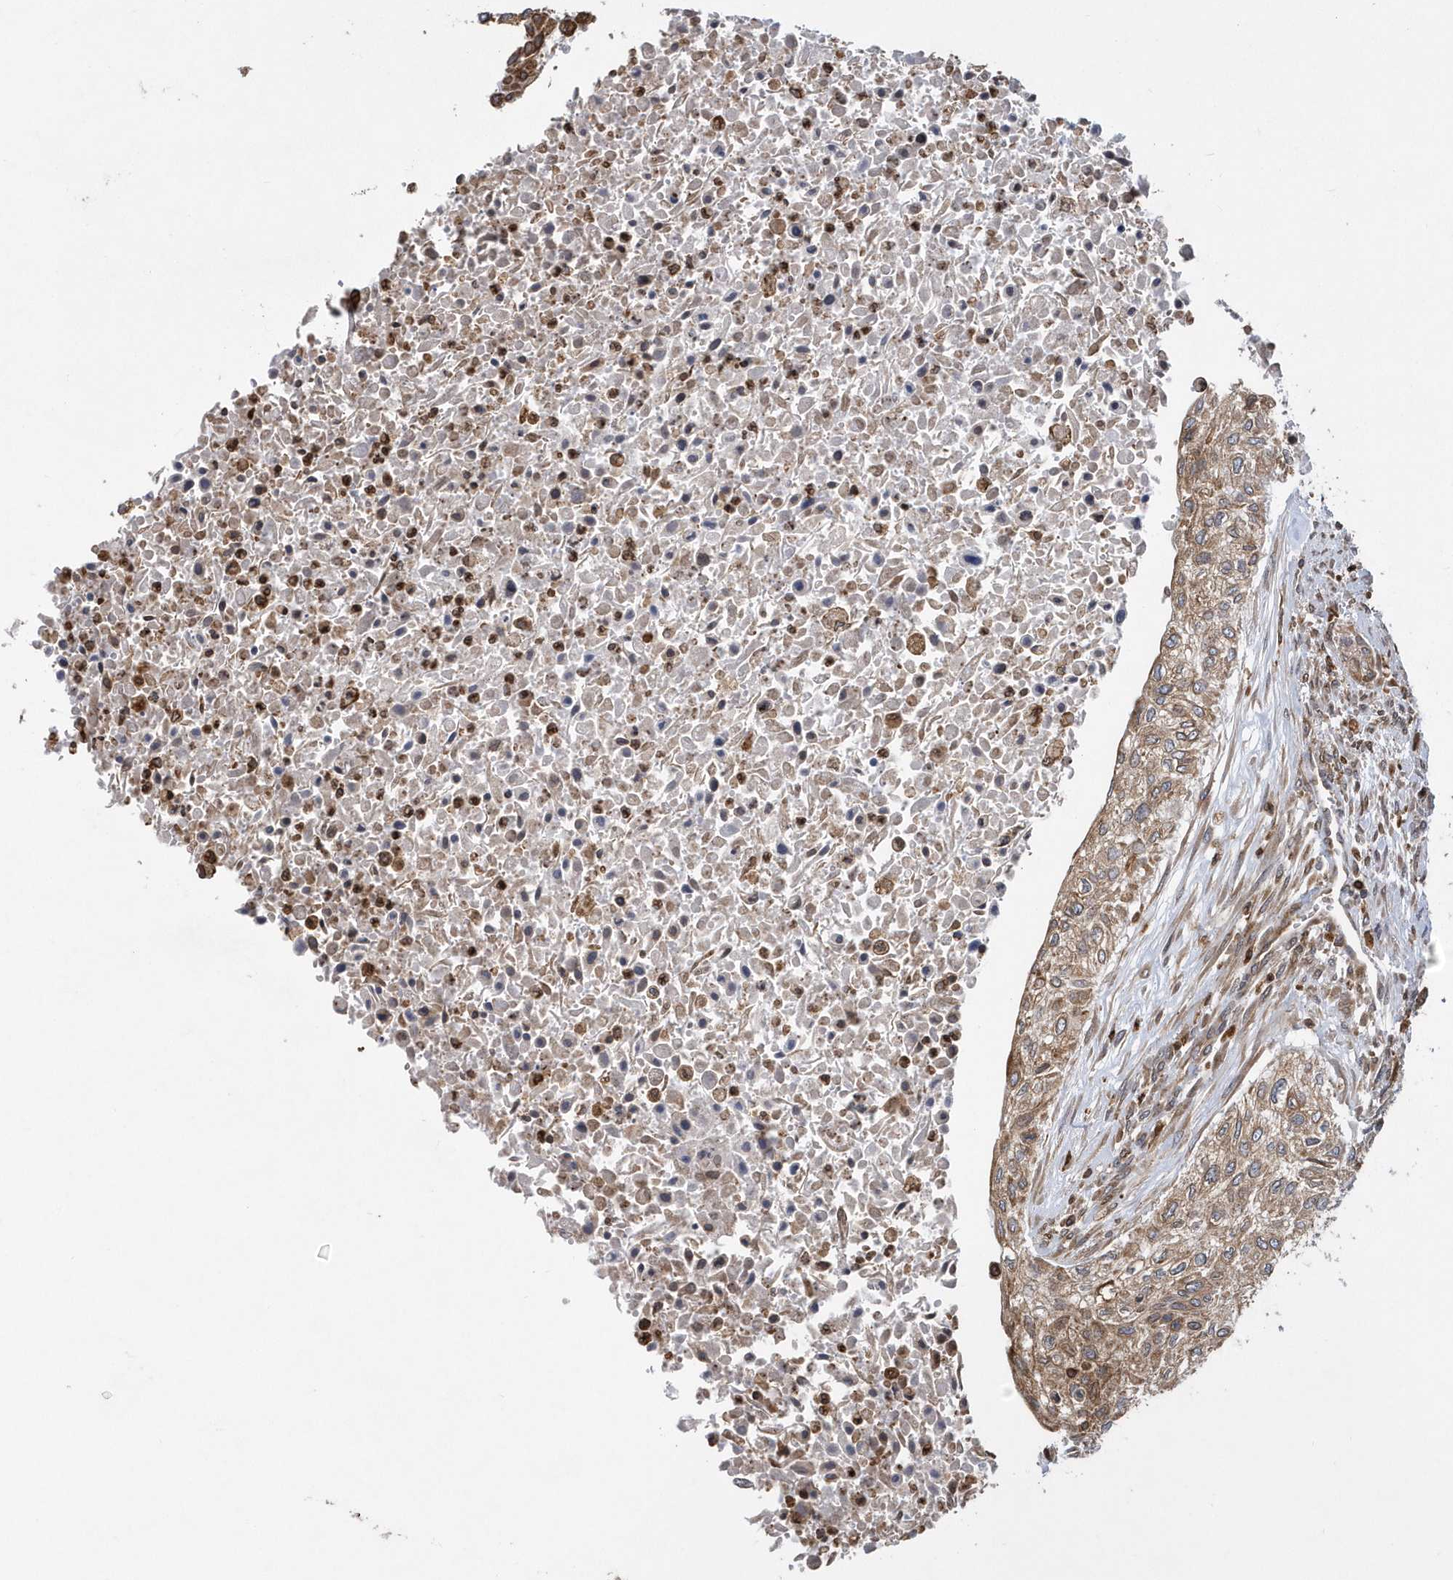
{"staining": {"intensity": "moderate", "quantity": ">75%", "location": "cytoplasmic/membranous"}, "tissue": "urothelial cancer", "cell_type": "Tumor cells", "image_type": "cancer", "snomed": [{"axis": "morphology", "description": "Urothelial carcinoma, High grade"}, {"axis": "topography", "description": "Urinary bladder"}], "caption": "This image demonstrates immunohistochemistry staining of urothelial cancer, with medium moderate cytoplasmic/membranous positivity in about >75% of tumor cells.", "gene": "VAMP7", "patient": {"sex": "male", "age": 35}}